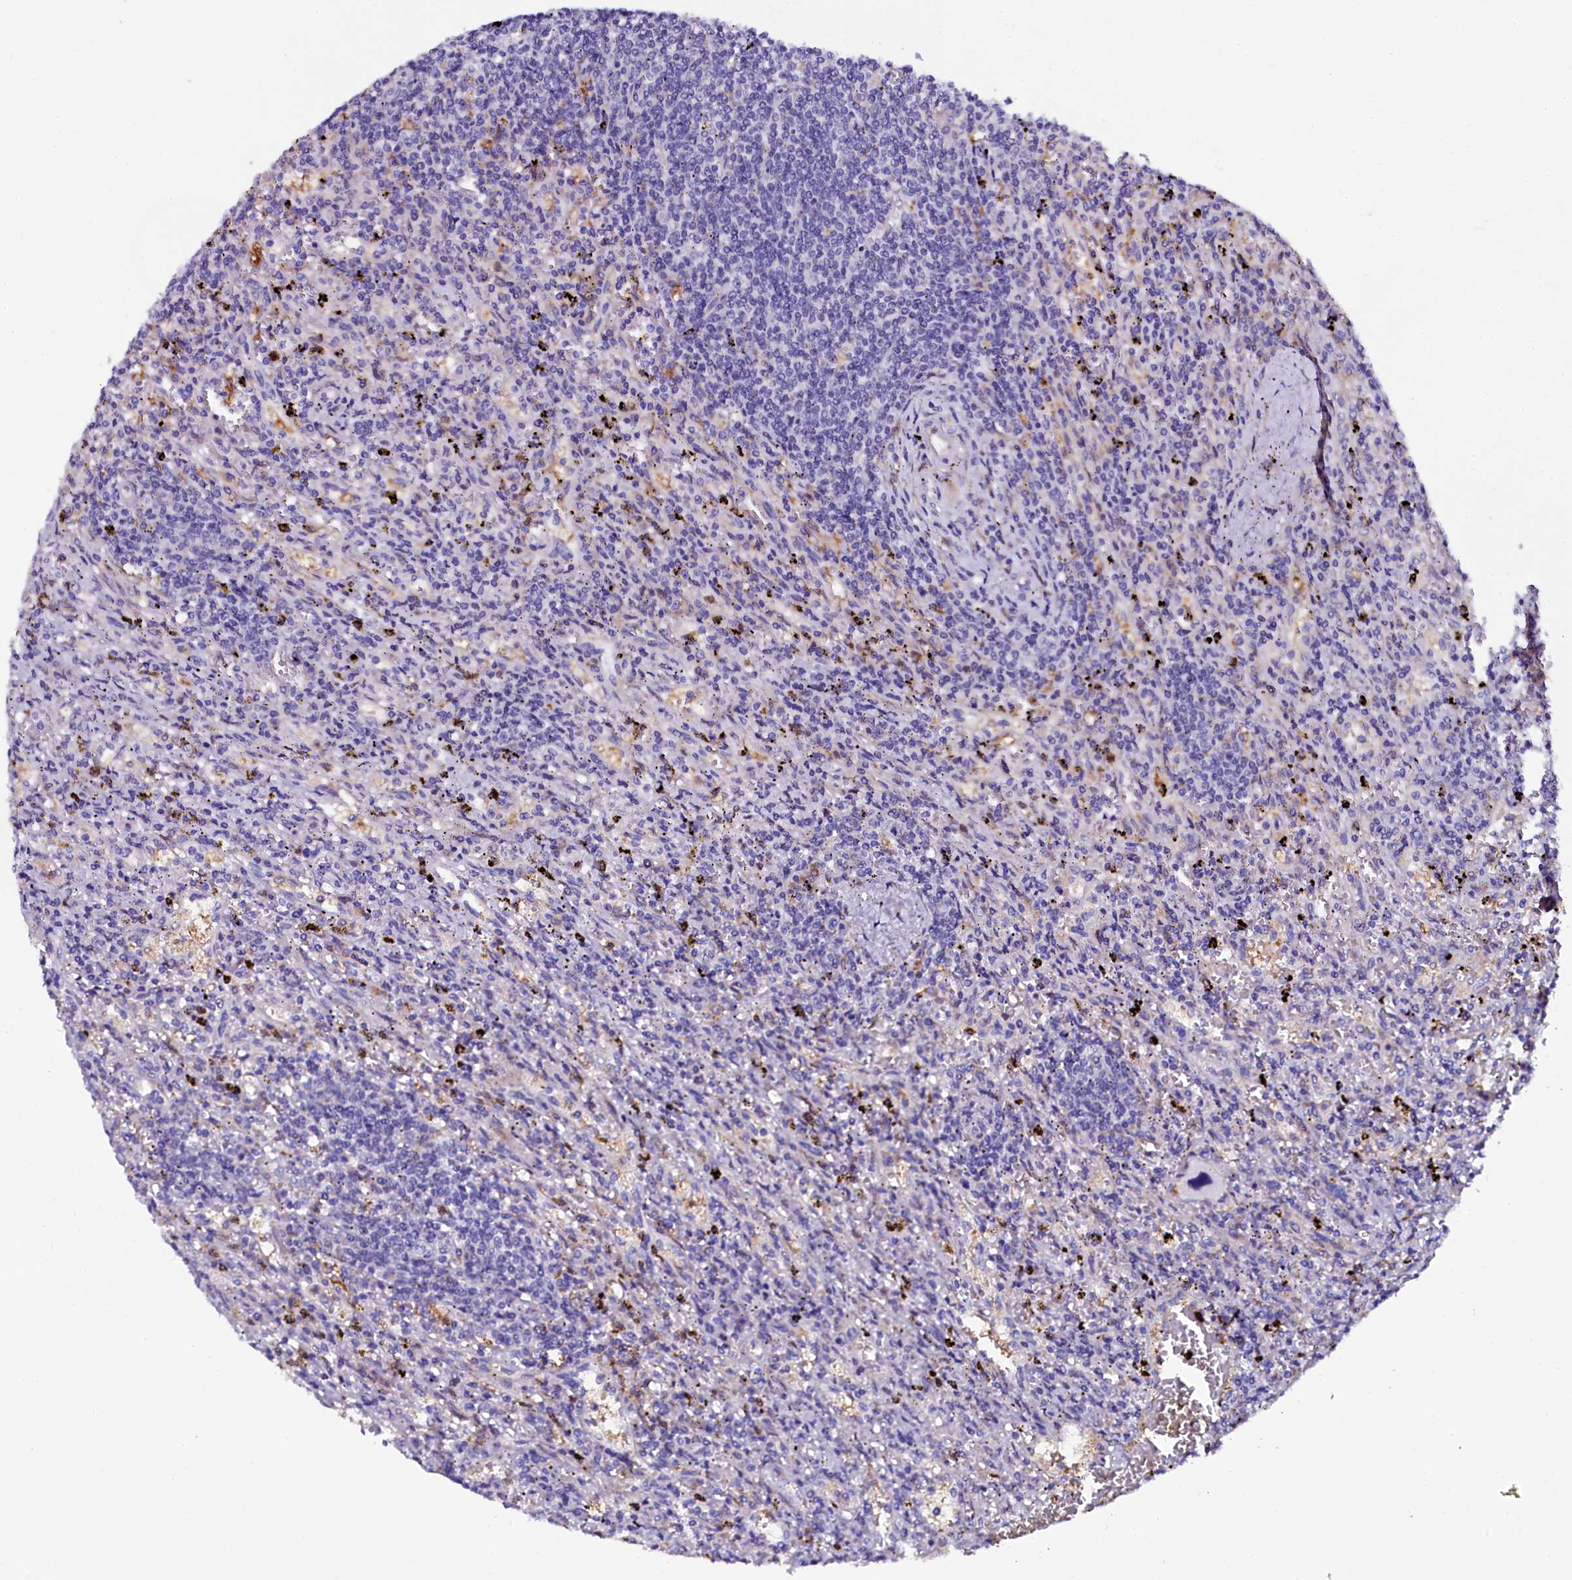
{"staining": {"intensity": "negative", "quantity": "none", "location": "none"}, "tissue": "lymphoma", "cell_type": "Tumor cells", "image_type": "cancer", "snomed": [{"axis": "morphology", "description": "Malignant lymphoma, non-Hodgkin's type, Low grade"}, {"axis": "topography", "description": "Spleen"}], "caption": "Protein analysis of low-grade malignant lymphoma, non-Hodgkin's type exhibits no significant positivity in tumor cells.", "gene": "OTOL1", "patient": {"sex": "male", "age": 76}}